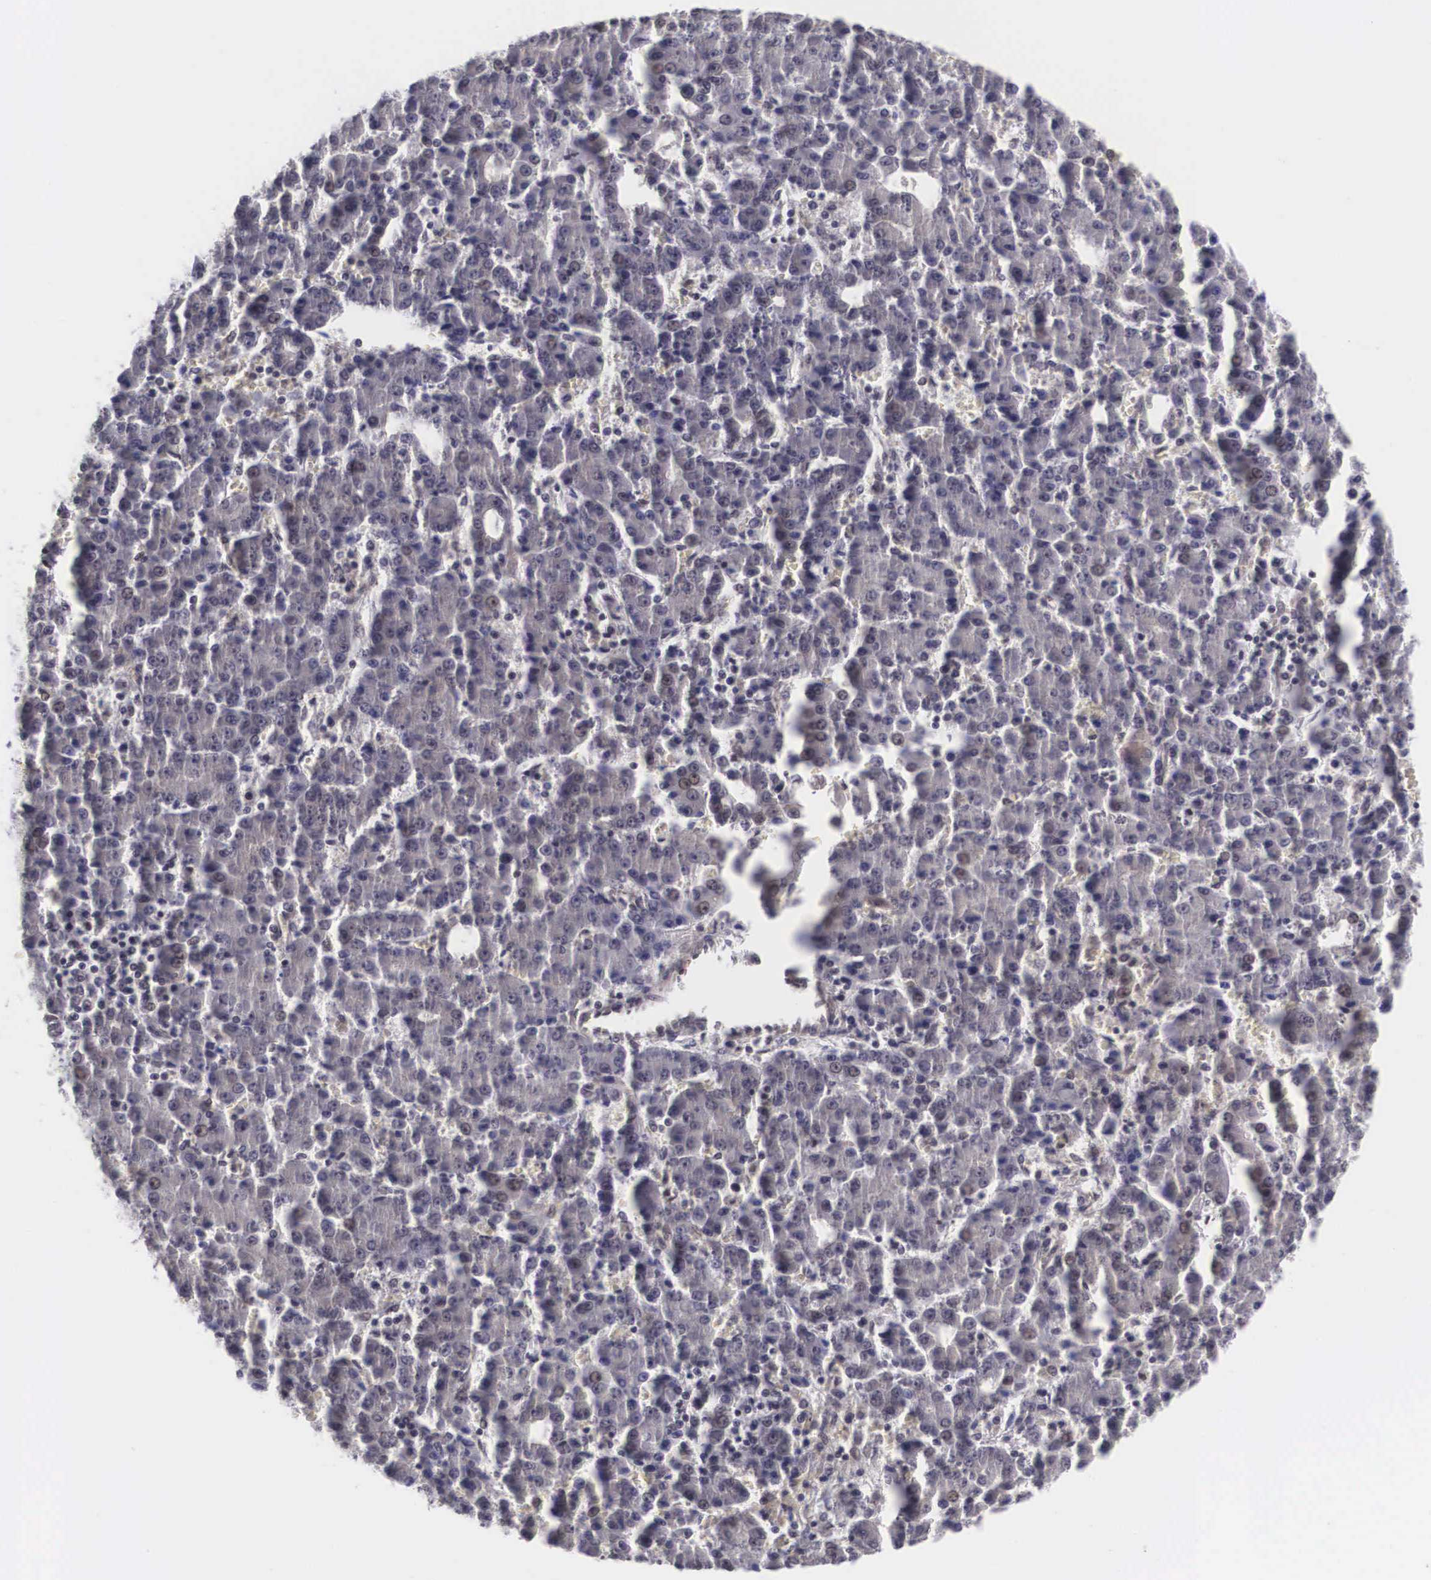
{"staining": {"intensity": "weak", "quantity": "<25%", "location": "nuclear"}, "tissue": "liver cancer", "cell_type": "Tumor cells", "image_type": "cancer", "snomed": [{"axis": "morphology", "description": "Carcinoma, Hepatocellular, NOS"}, {"axis": "topography", "description": "Liver"}], "caption": "Tumor cells show no significant expression in liver cancer.", "gene": "OTX2", "patient": {"sex": "male", "age": 69}}